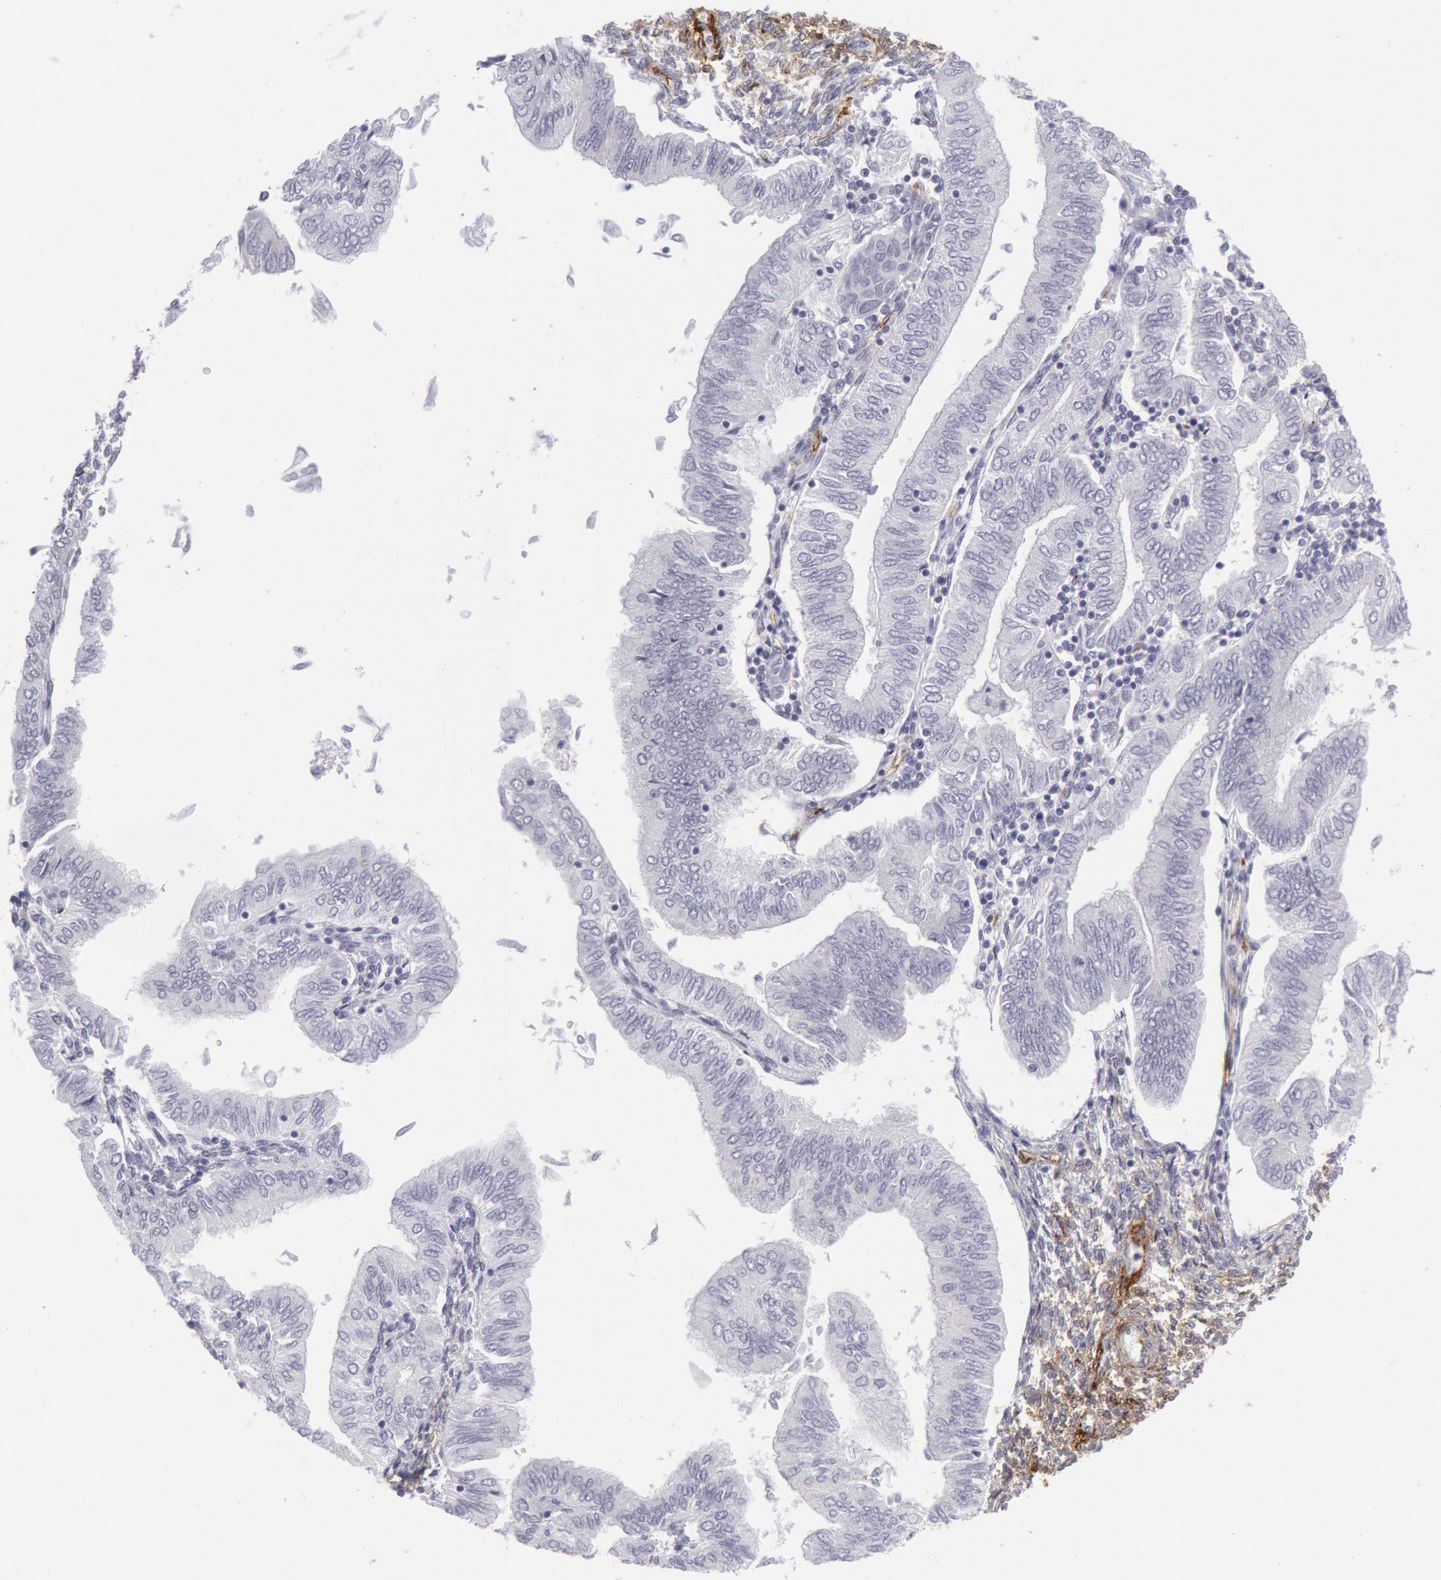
{"staining": {"intensity": "negative", "quantity": "none", "location": "none"}, "tissue": "endometrial cancer", "cell_type": "Tumor cells", "image_type": "cancer", "snomed": [{"axis": "morphology", "description": "Adenocarcinoma, NOS"}, {"axis": "topography", "description": "Endometrium"}], "caption": "An immunohistochemistry (IHC) micrograph of adenocarcinoma (endometrial) is shown. There is no staining in tumor cells of adenocarcinoma (endometrial).", "gene": "CDH13", "patient": {"sex": "female", "age": 51}}